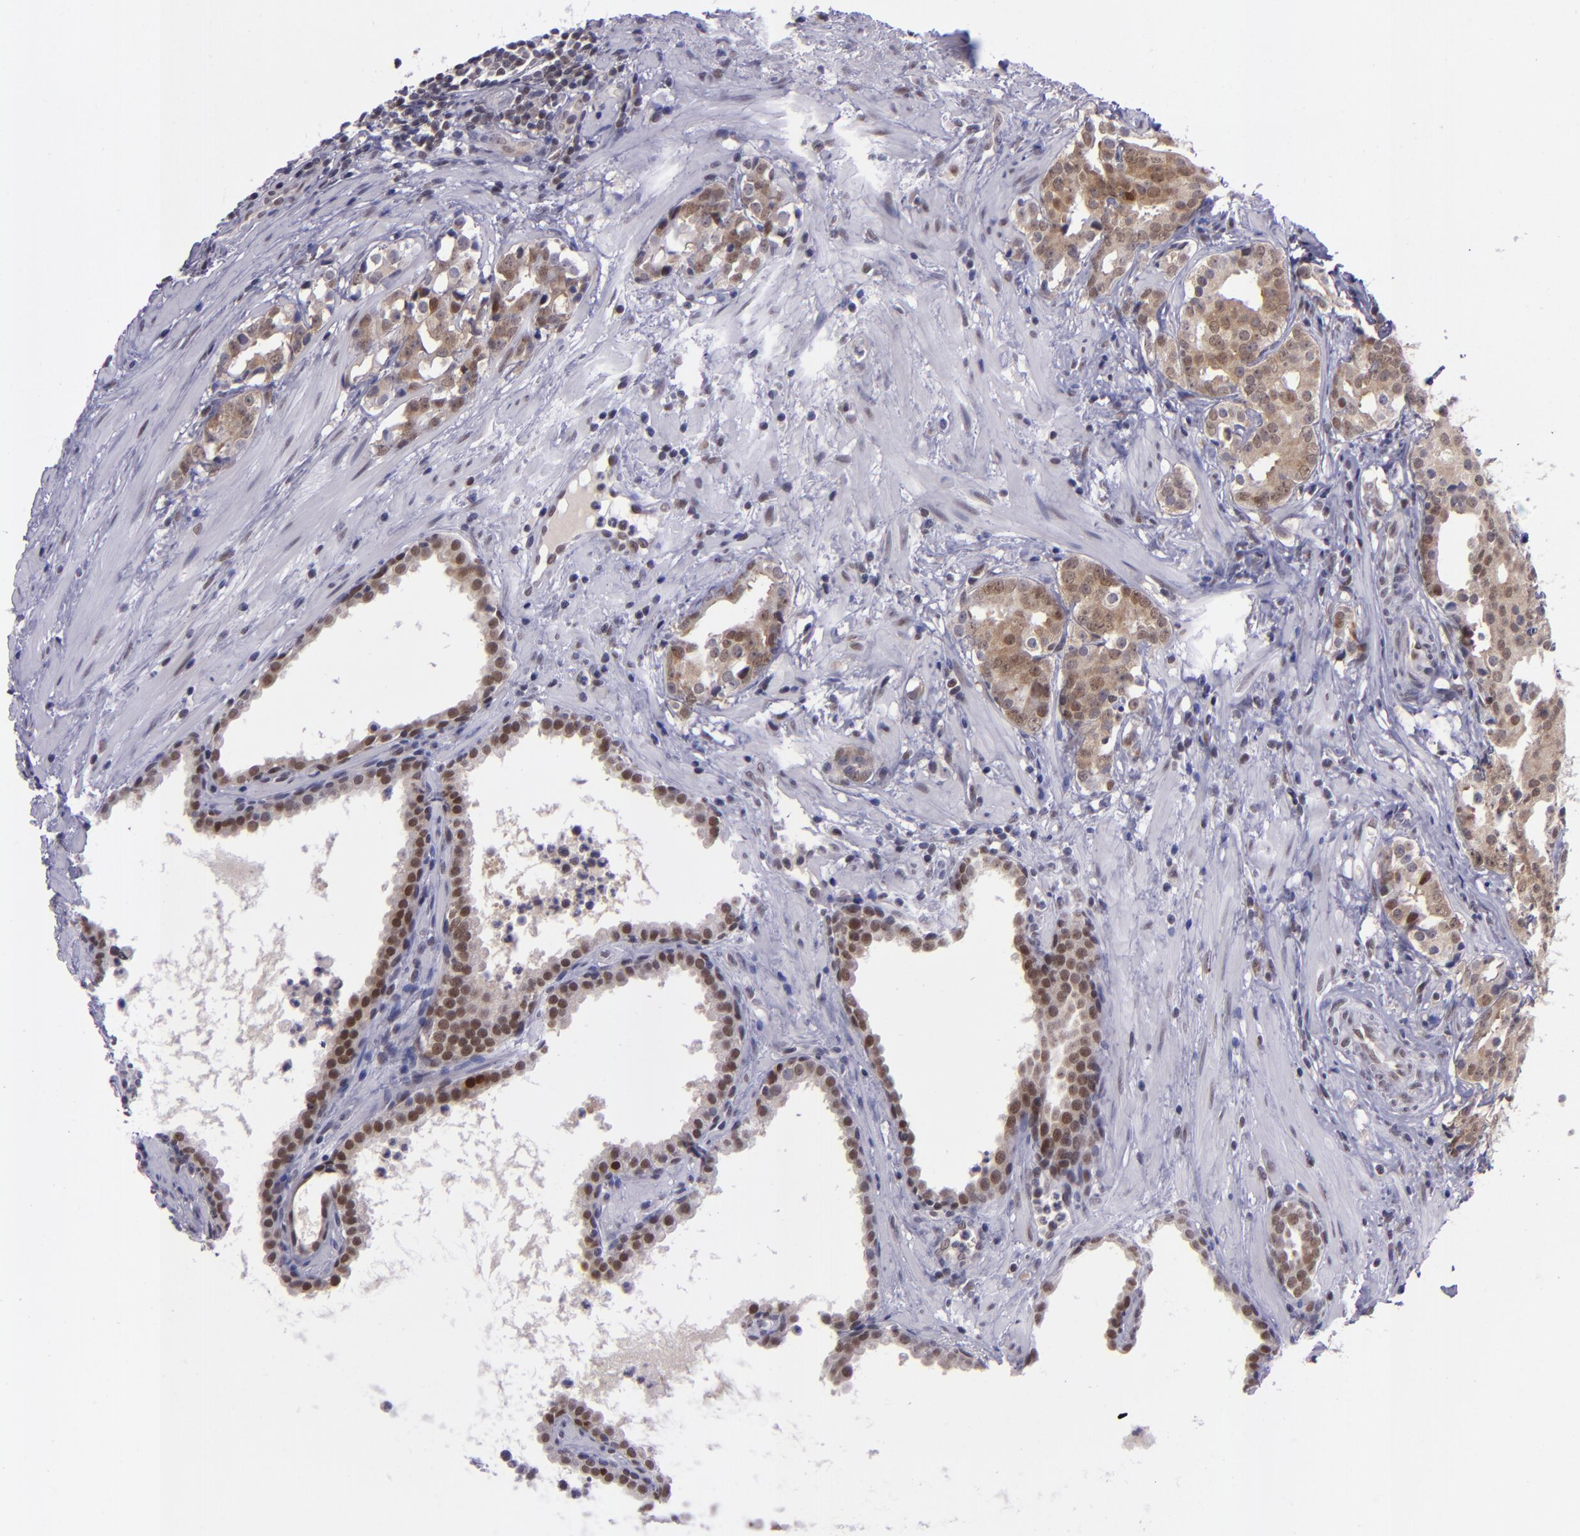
{"staining": {"intensity": "moderate", "quantity": ">75%", "location": "cytoplasmic/membranous,nuclear"}, "tissue": "prostate cancer", "cell_type": "Tumor cells", "image_type": "cancer", "snomed": [{"axis": "morphology", "description": "Adenocarcinoma, Low grade"}, {"axis": "topography", "description": "Prostate"}], "caption": "Immunohistochemical staining of prostate cancer (adenocarcinoma (low-grade)) demonstrates medium levels of moderate cytoplasmic/membranous and nuclear positivity in about >75% of tumor cells.", "gene": "BAG1", "patient": {"sex": "male", "age": 59}}